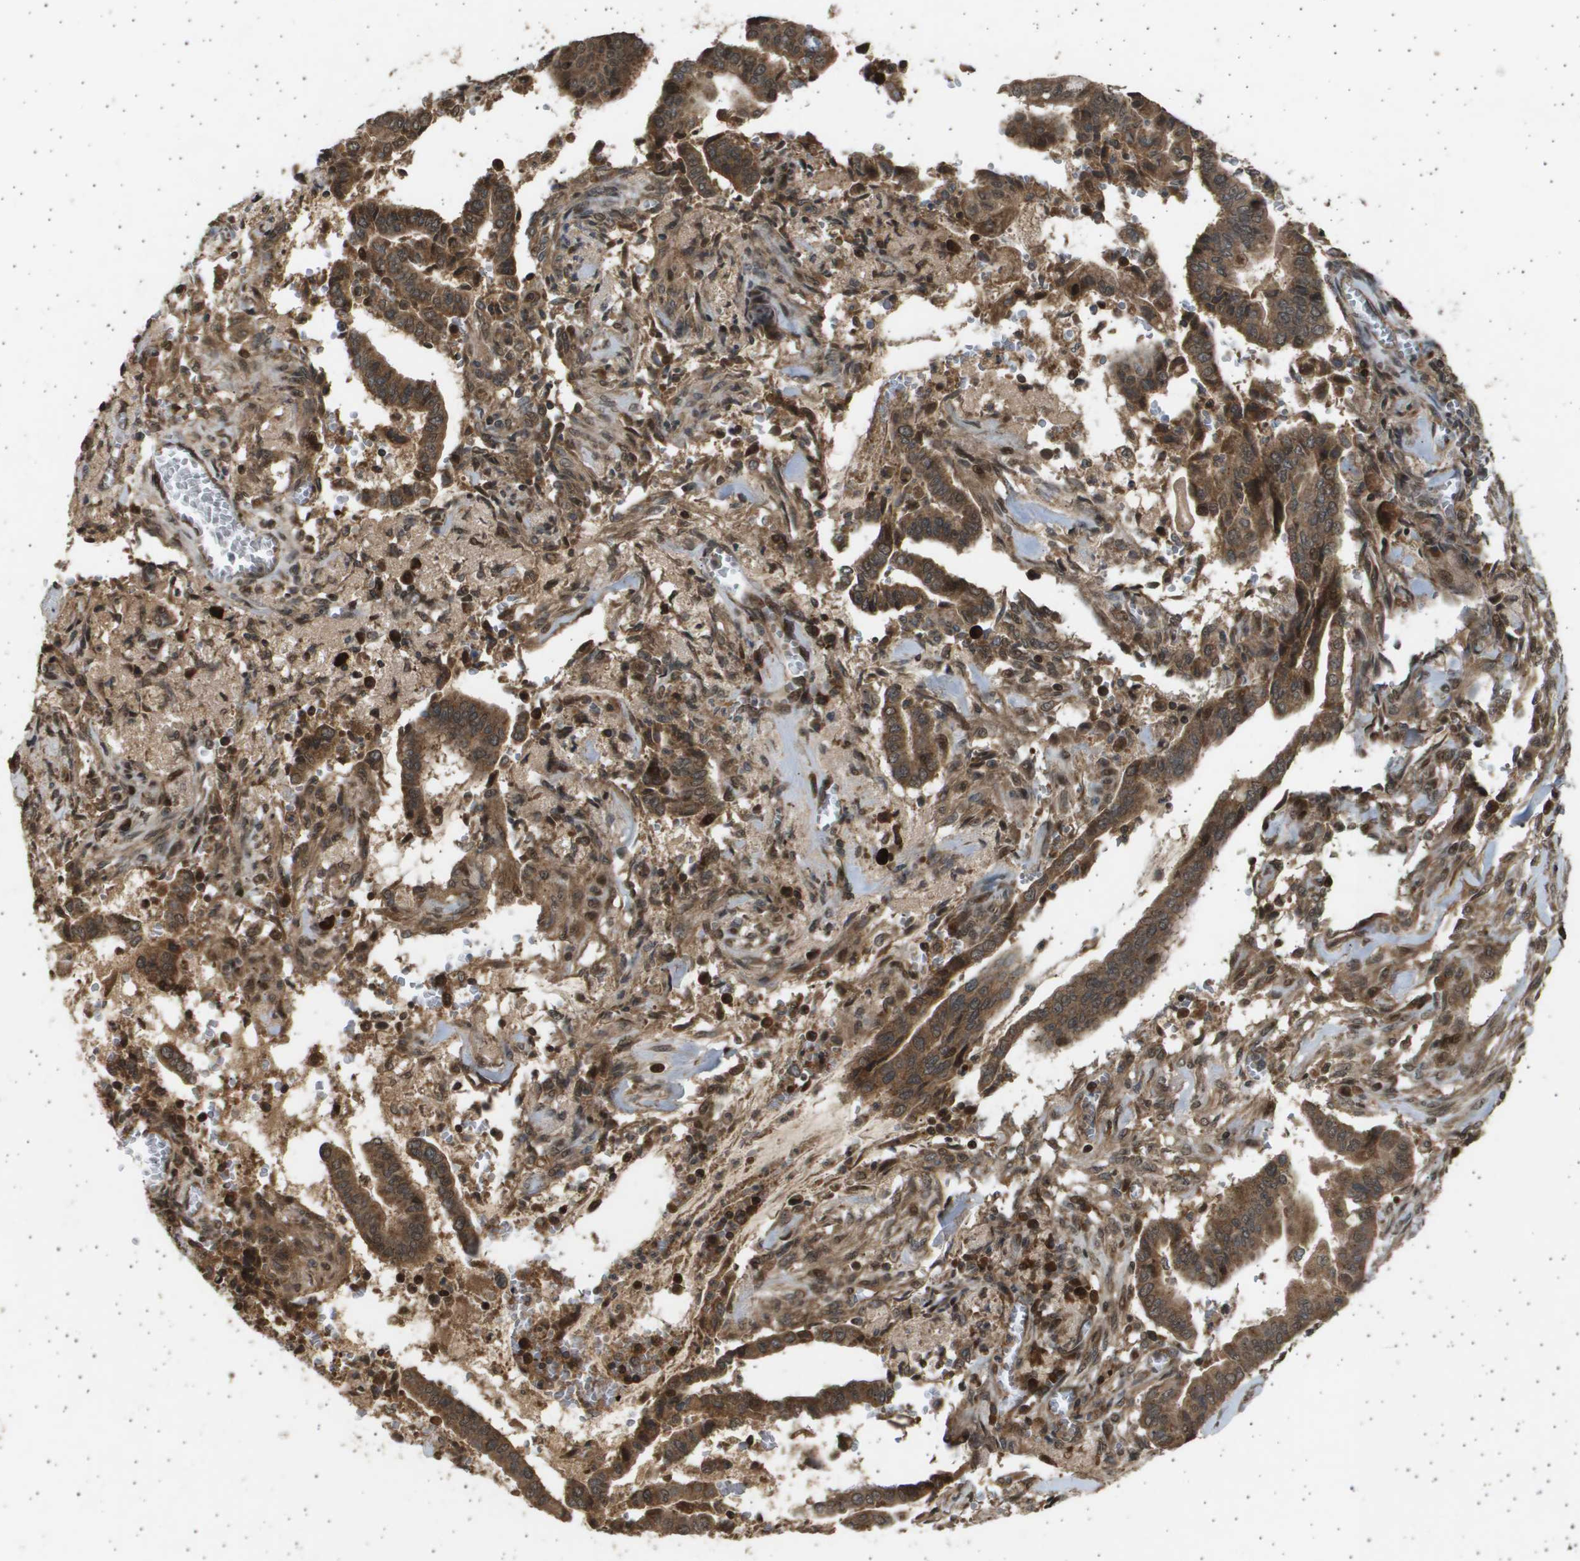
{"staining": {"intensity": "moderate", "quantity": ">75%", "location": "cytoplasmic/membranous,nuclear"}, "tissue": "cervical cancer", "cell_type": "Tumor cells", "image_type": "cancer", "snomed": [{"axis": "morphology", "description": "Adenocarcinoma, NOS"}, {"axis": "topography", "description": "Cervix"}], "caption": "The image exhibits staining of cervical adenocarcinoma, revealing moderate cytoplasmic/membranous and nuclear protein positivity (brown color) within tumor cells.", "gene": "TNRC6A", "patient": {"sex": "female", "age": 44}}